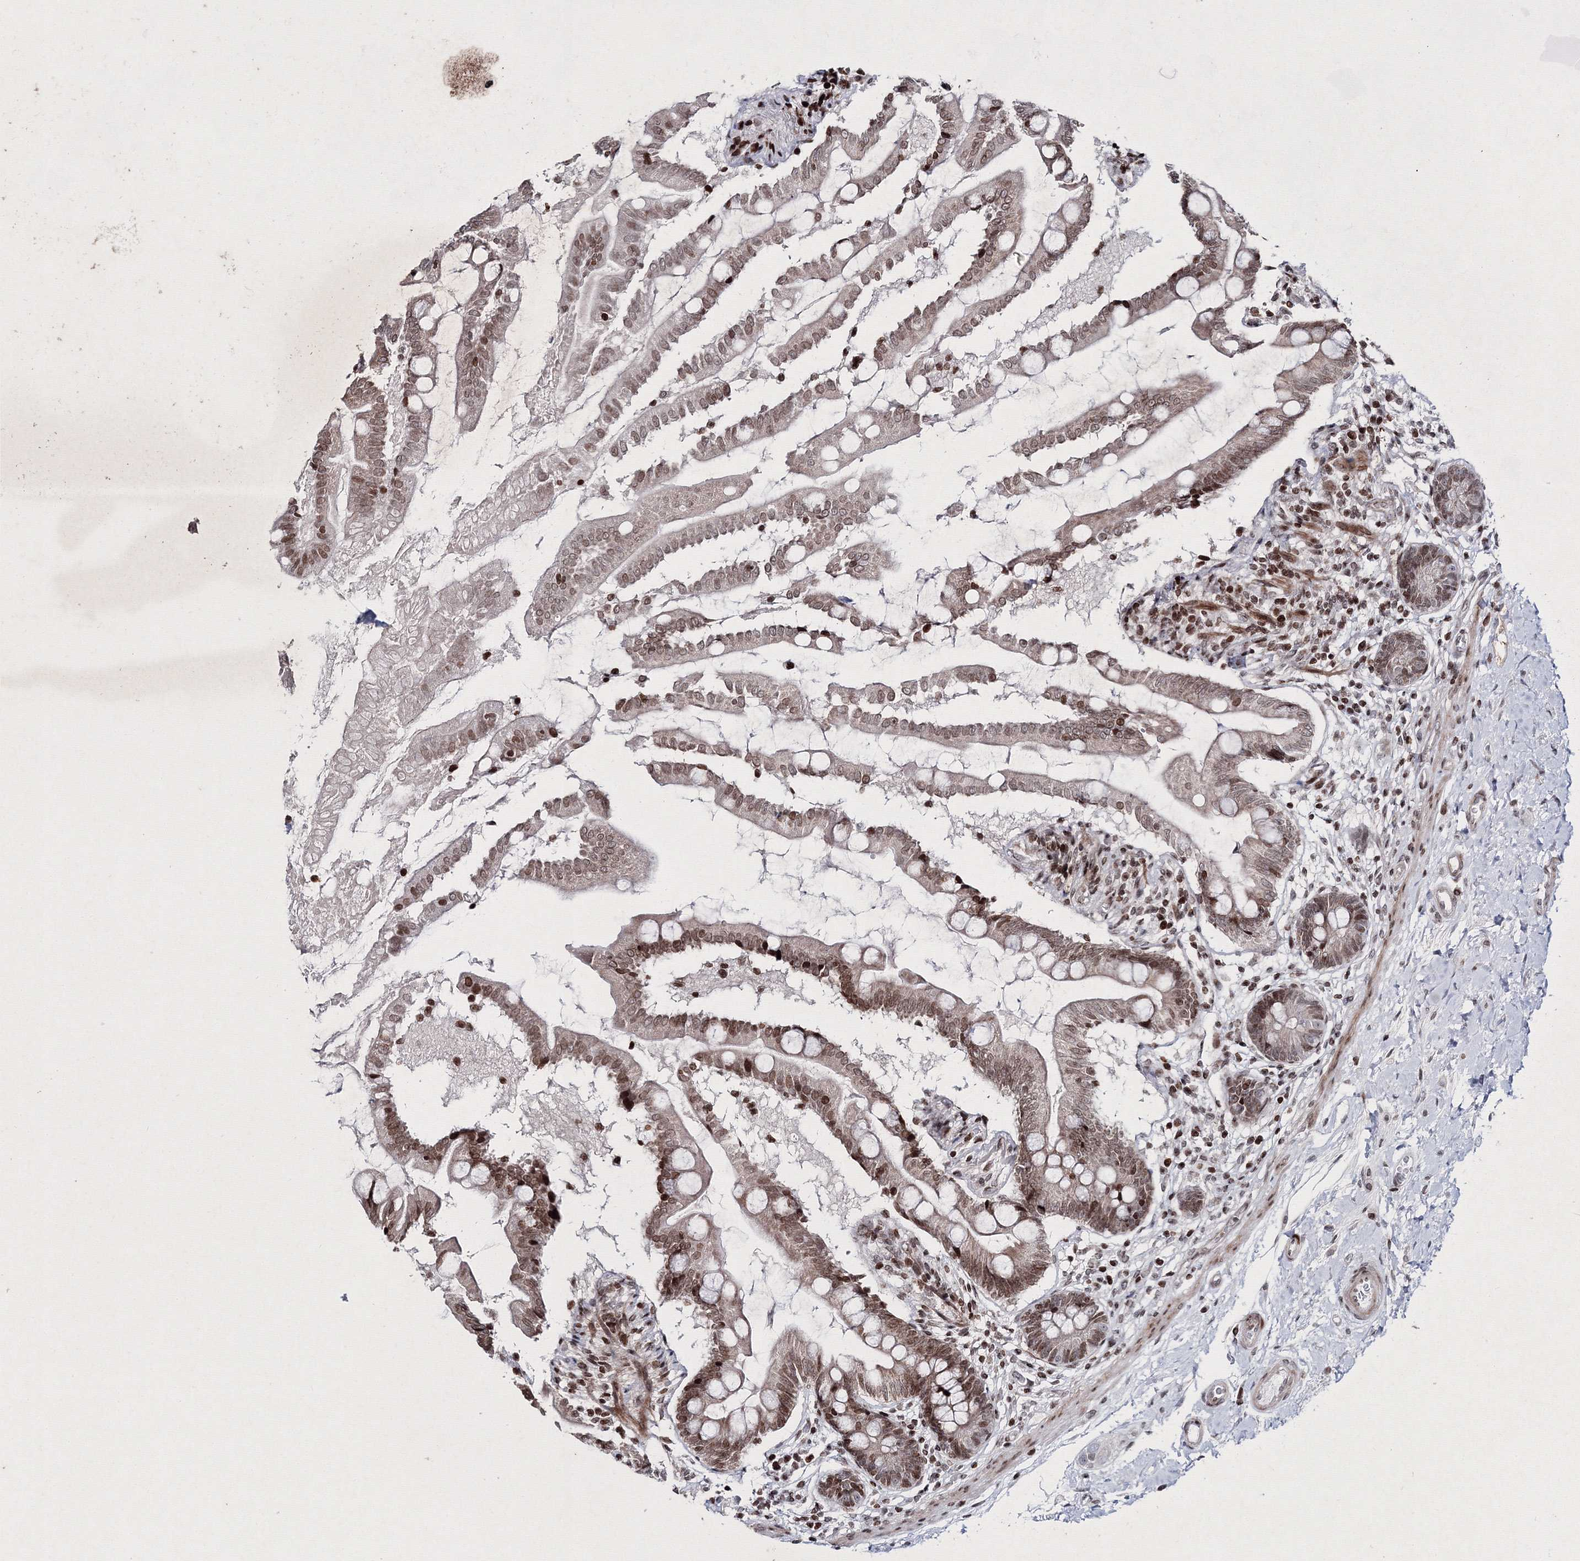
{"staining": {"intensity": "moderate", "quantity": ">75%", "location": "cytoplasmic/membranous,nuclear"}, "tissue": "small intestine", "cell_type": "Glandular cells", "image_type": "normal", "snomed": [{"axis": "morphology", "description": "Normal tissue, NOS"}, {"axis": "topography", "description": "Small intestine"}], "caption": "Brown immunohistochemical staining in benign small intestine displays moderate cytoplasmic/membranous,nuclear expression in about >75% of glandular cells.", "gene": "SMIM29", "patient": {"sex": "female", "age": 56}}